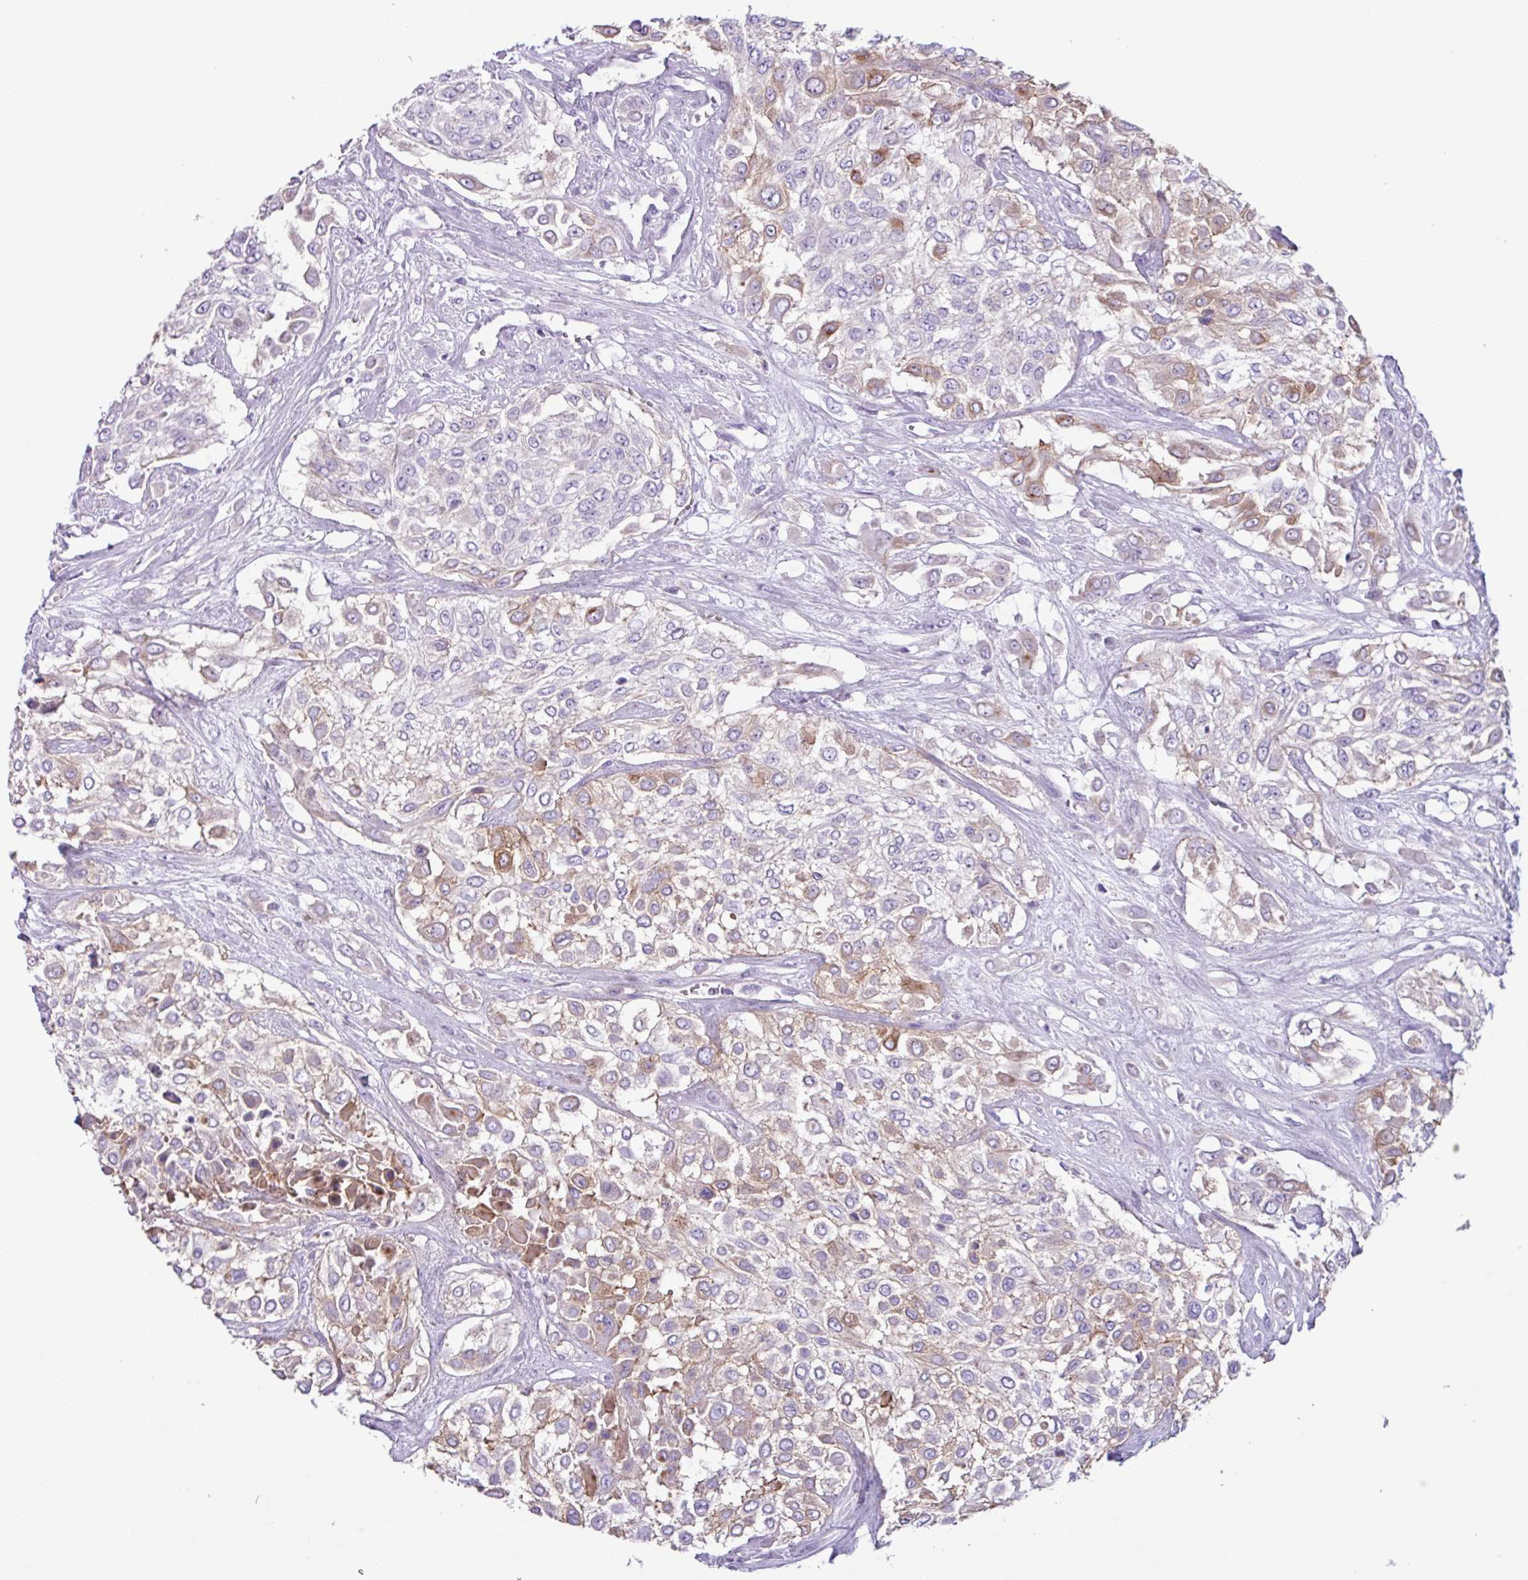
{"staining": {"intensity": "moderate", "quantity": "<25%", "location": "cytoplasmic/membranous"}, "tissue": "urothelial cancer", "cell_type": "Tumor cells", "image_type": "cancer", "snomed": [{"axis": "morphology", "description": "Urothelial carcinoma, High grade"}, {"axis": "topography", "description": "Urinary bladder"}], "caption": "Immunohistochemistry (IHC) of high-grade urothelial carcinoma displays low levels of moderate cytoplasmic/membranous staining in about <25% of tumor cells. Nuclei are stained in blue.", "gene": "CYSTM1", "patient": {"sex": "male", "age": 57}}